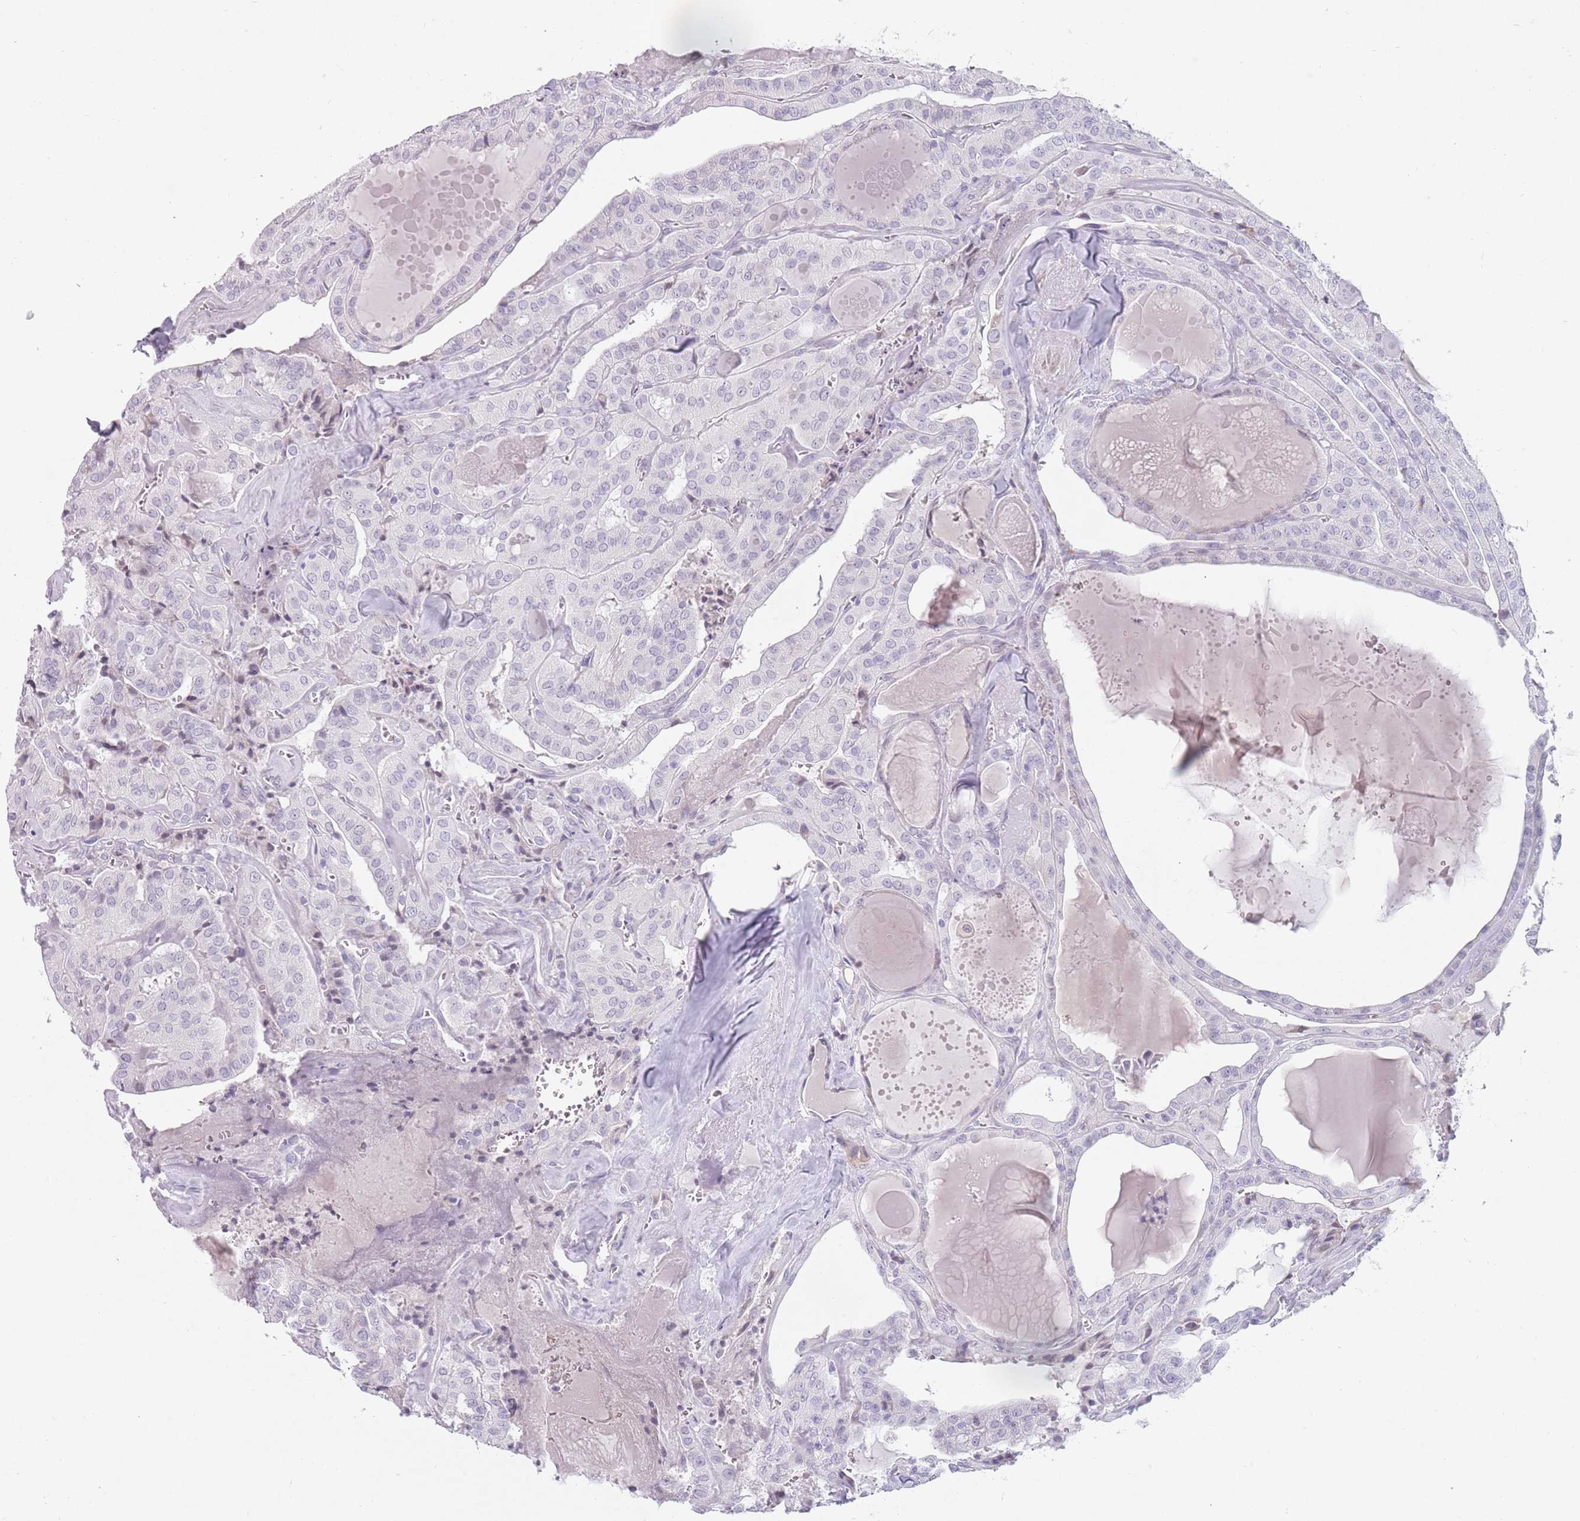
{"staining": {"intensity": "negative", "quantity": "none", "location": "none"}, "tissue": "thyroid cancer", "cell_type": "Tumor cells", "image_type": "cancer", "snomed": [{"axis": "morphology", "description": "Papillary adenocarcinoma, NOS"}, {"axis": "topography", "description": "Thyroid gland"}], "caption": "A high-resolution micrograph shows immunohistochemistry staining of thyroid cancer, which displays no significant expression in tumor cells.", "gene": "DDX4", "patient": {"sex": "male", "age": 52}}